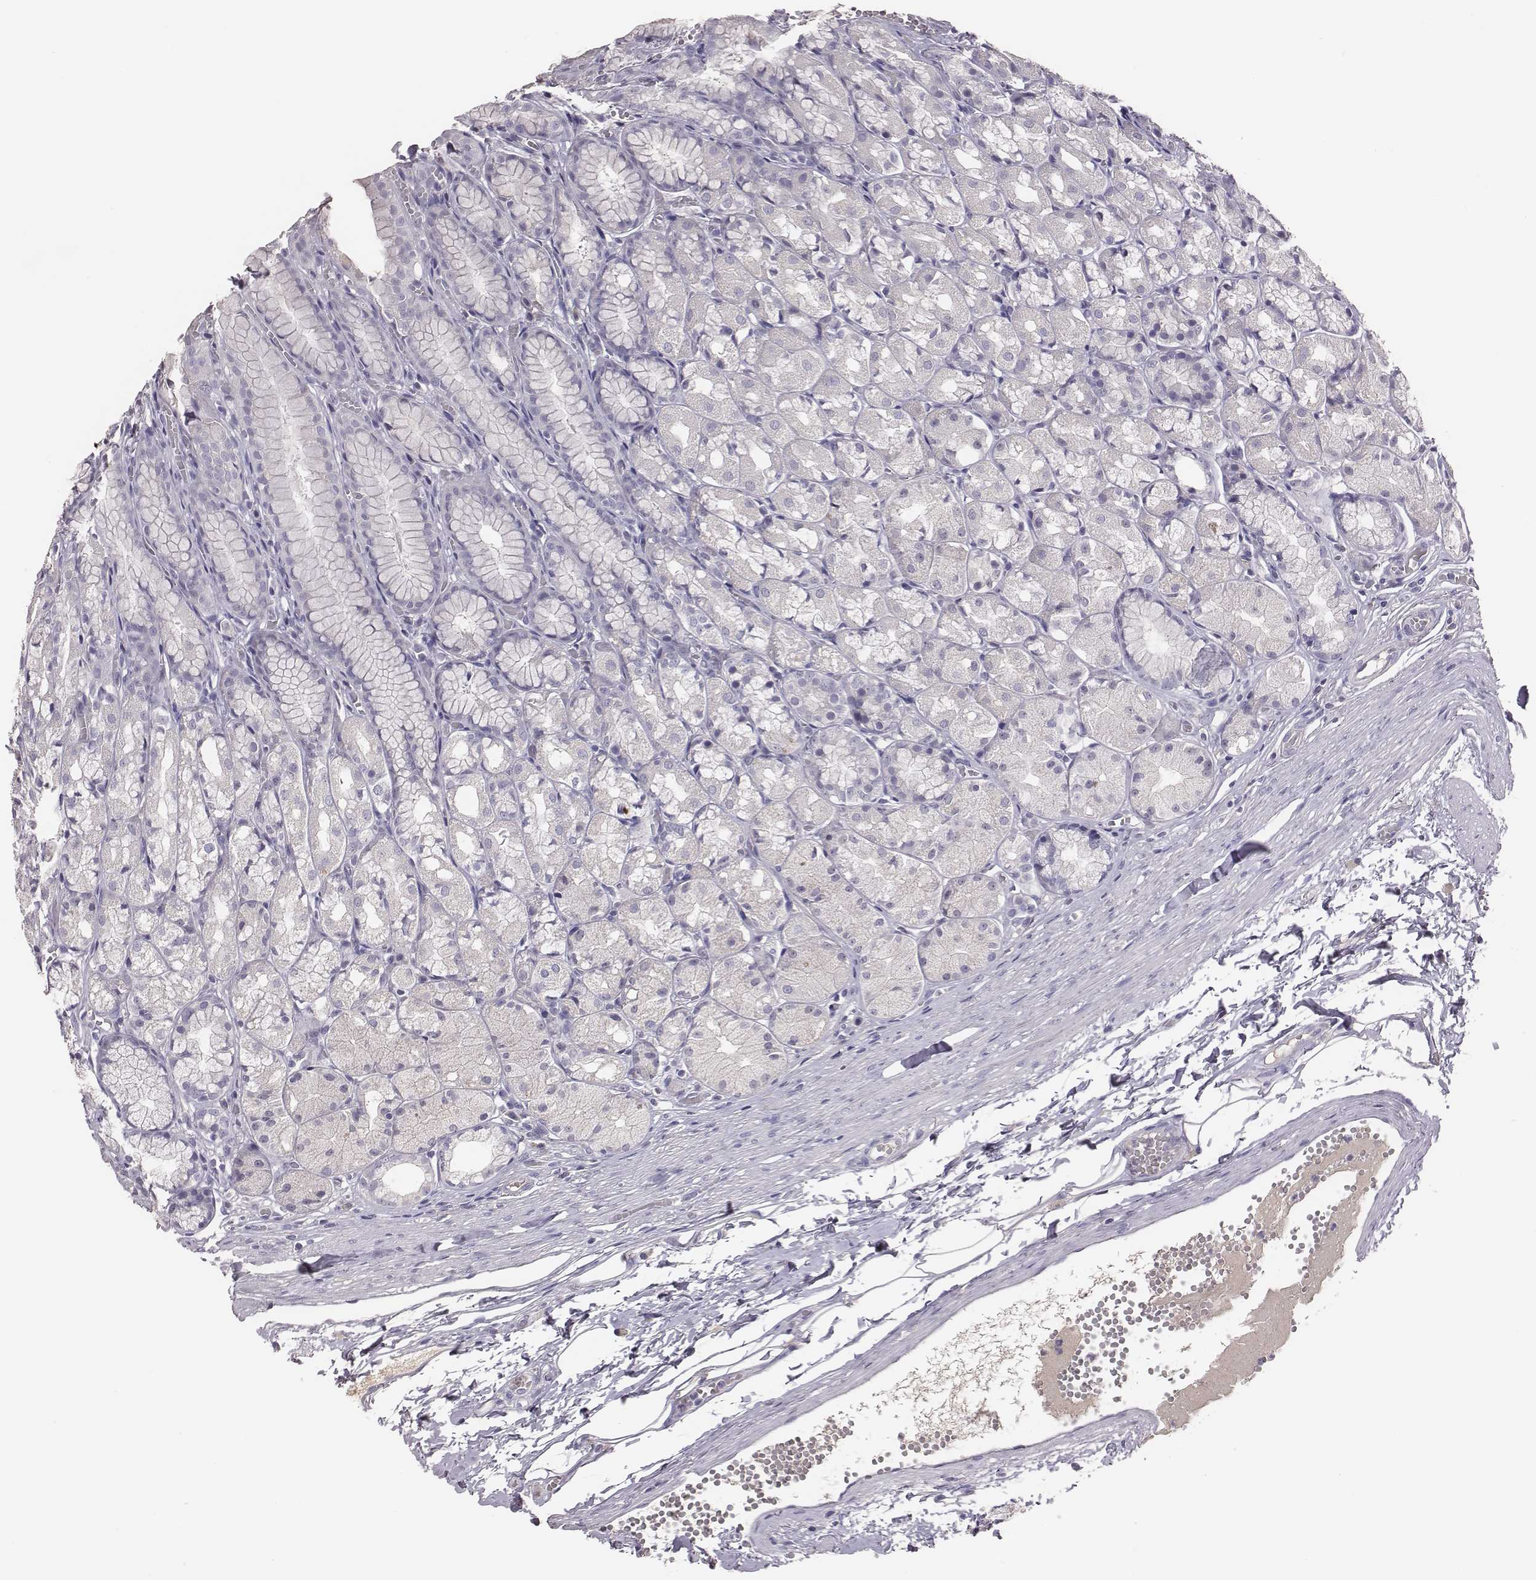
{"staining": {"intensity": "negative", "quantity": "none", "location": "none"}, "tissue": "stomach", "cell_type": "Glandular cells", "image_type": "normal", "snomed": [{"axis": "morphology", "description": "Normal tissue, NOS"}, {"axis": "topography", "description": "Stomach"}], "caption": "This is a photomicrograph of IHC staining of unremarkable stomach, which shows no staining in glandular cells.", "gene": "EN1", "patient": {"sex": "male", "age": 70}}